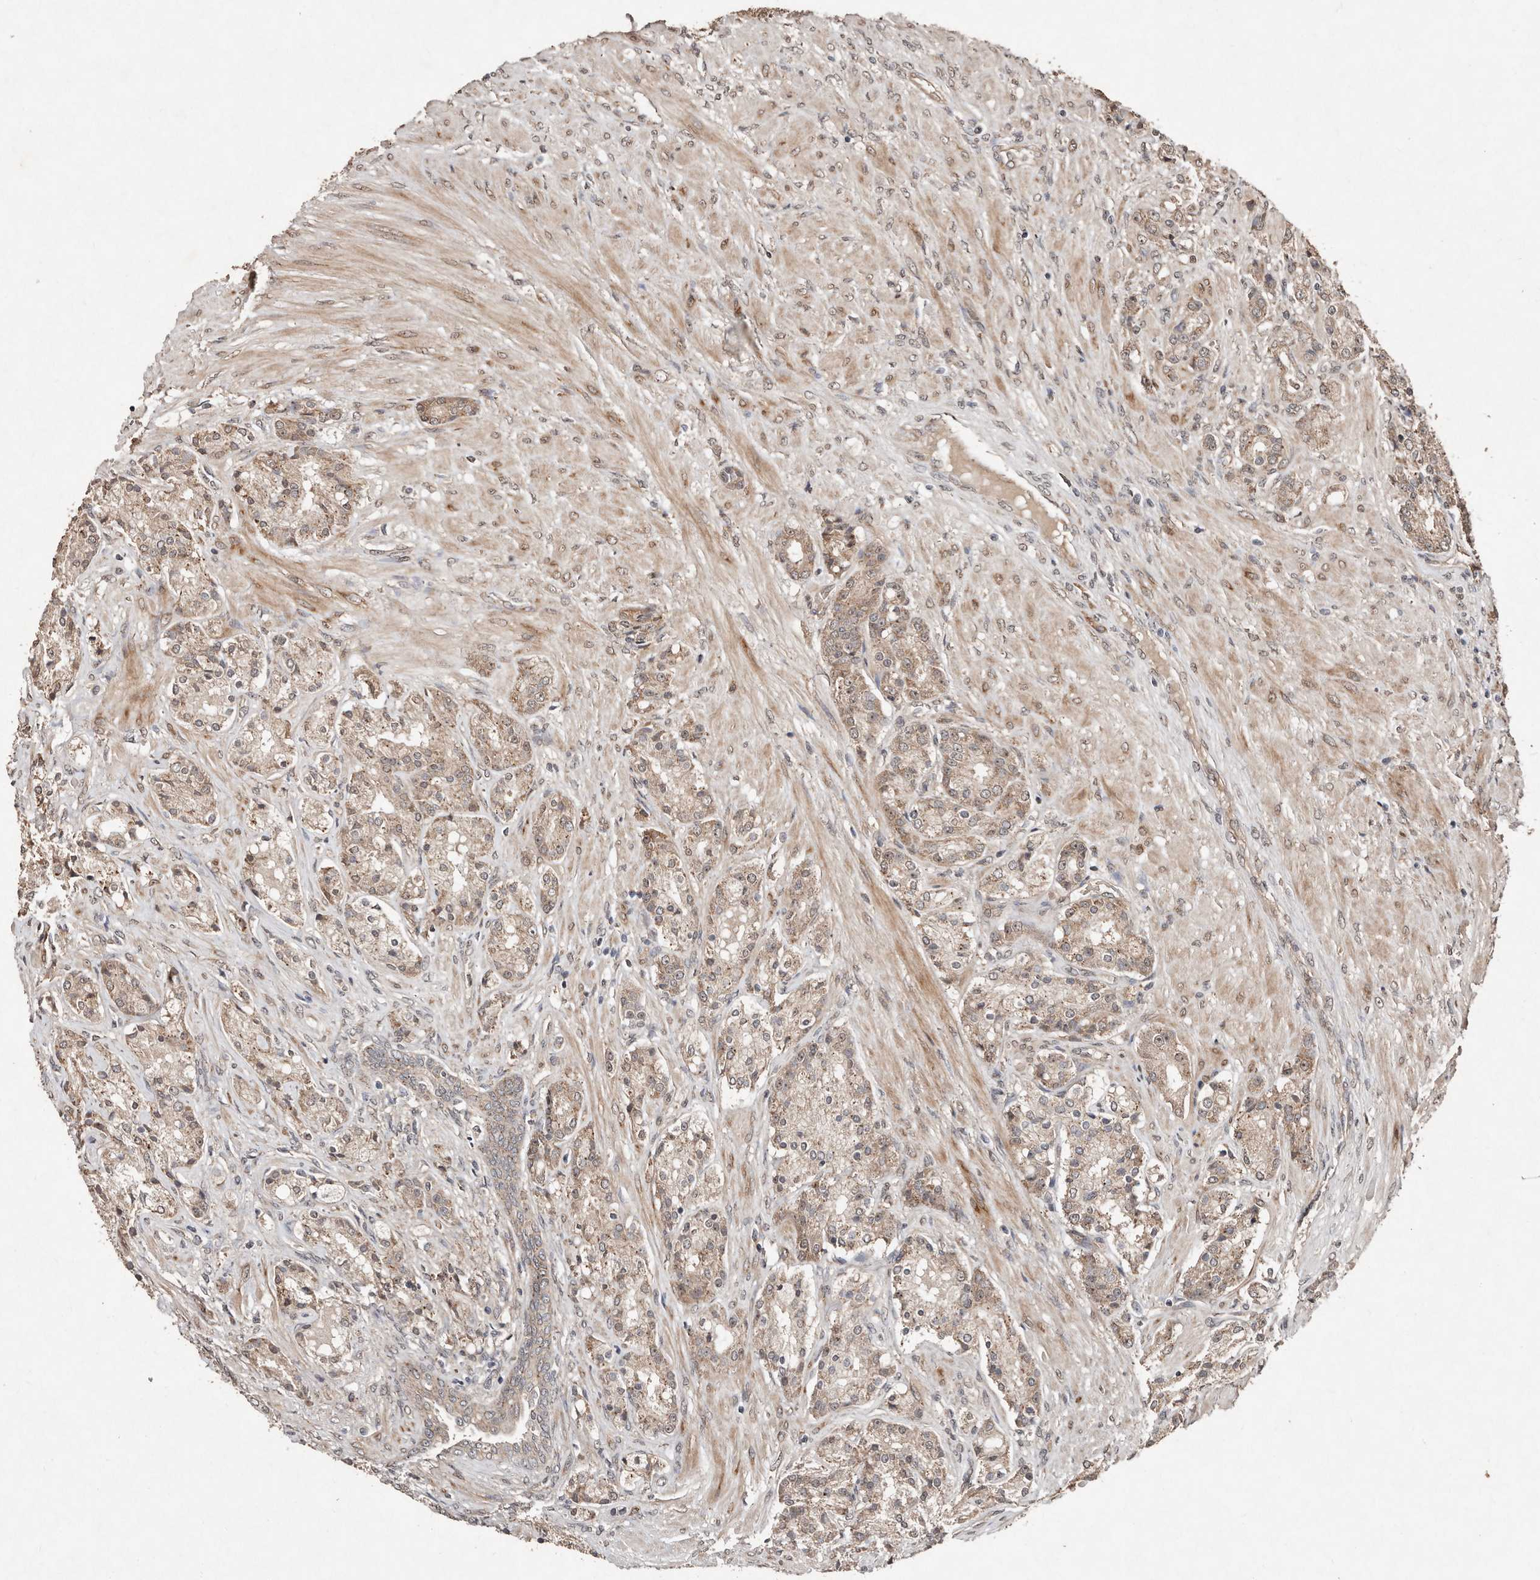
{"staining": {"intensity": "weak", "quantity": ">75%", "location": "cytoplasmic/membranous"}, "tissue": "prostate cancer", "cell_type": "Tumor cells", "image_type": "cancer", "snomed": [{"axis": "morphology", "description": "Adenocarcinoma, High grade"}, {"axis": "topography", "description": "Prostate"}], "caption": "High-grade adenocarcinoma (prostate) was stained to show a protein in brown. There is low levels of weak cytoplasmic/membranous expression in approximately >75% of tumor cells.", "gene": "DIP2C", "patient": {"sex": "male", "age": 60}}